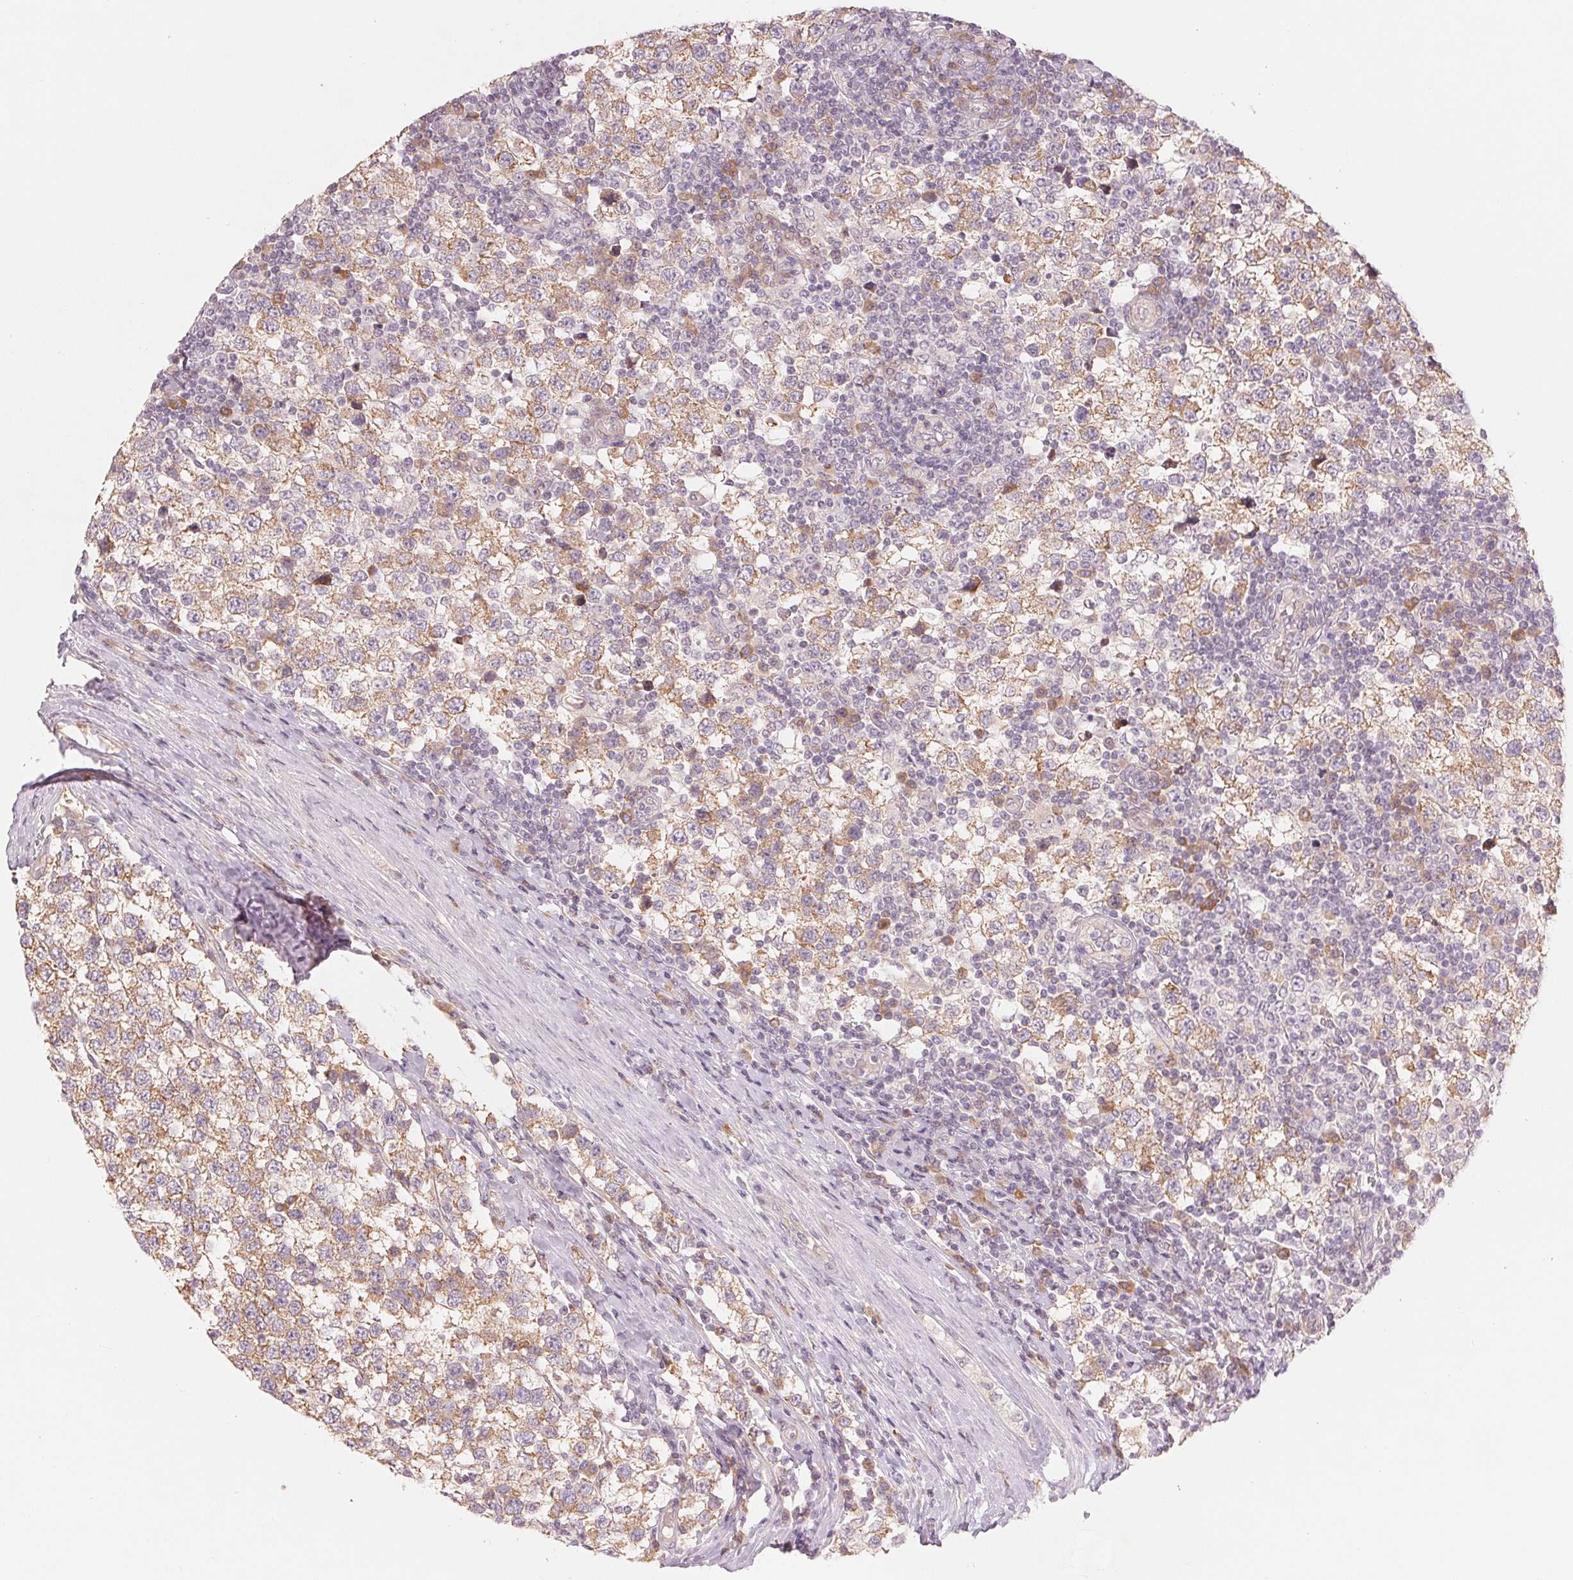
{"staining": {"intensity": "moderate", "quantity": ">75%", "location": "cytoplasmic/membranous"}, "tissue": "testis cancer", "cell_type": "Tumor cells", "image_type": "cancer", "snomed": [{"axis": "morphology", "description": "Seminoma, NOS"}, {"axis": "topography", "description": "Testis"}], "caption": "This photomicrograph shows seminoma (testis) stained with IHC to label a protein in brown. The cytoplasmic/membranous of tumor cells show moderate positivity for the protein. Nuclei are counter-stained blue.", "gene": "DENND2C", "patient": {"sex": "male", "age": 34}}